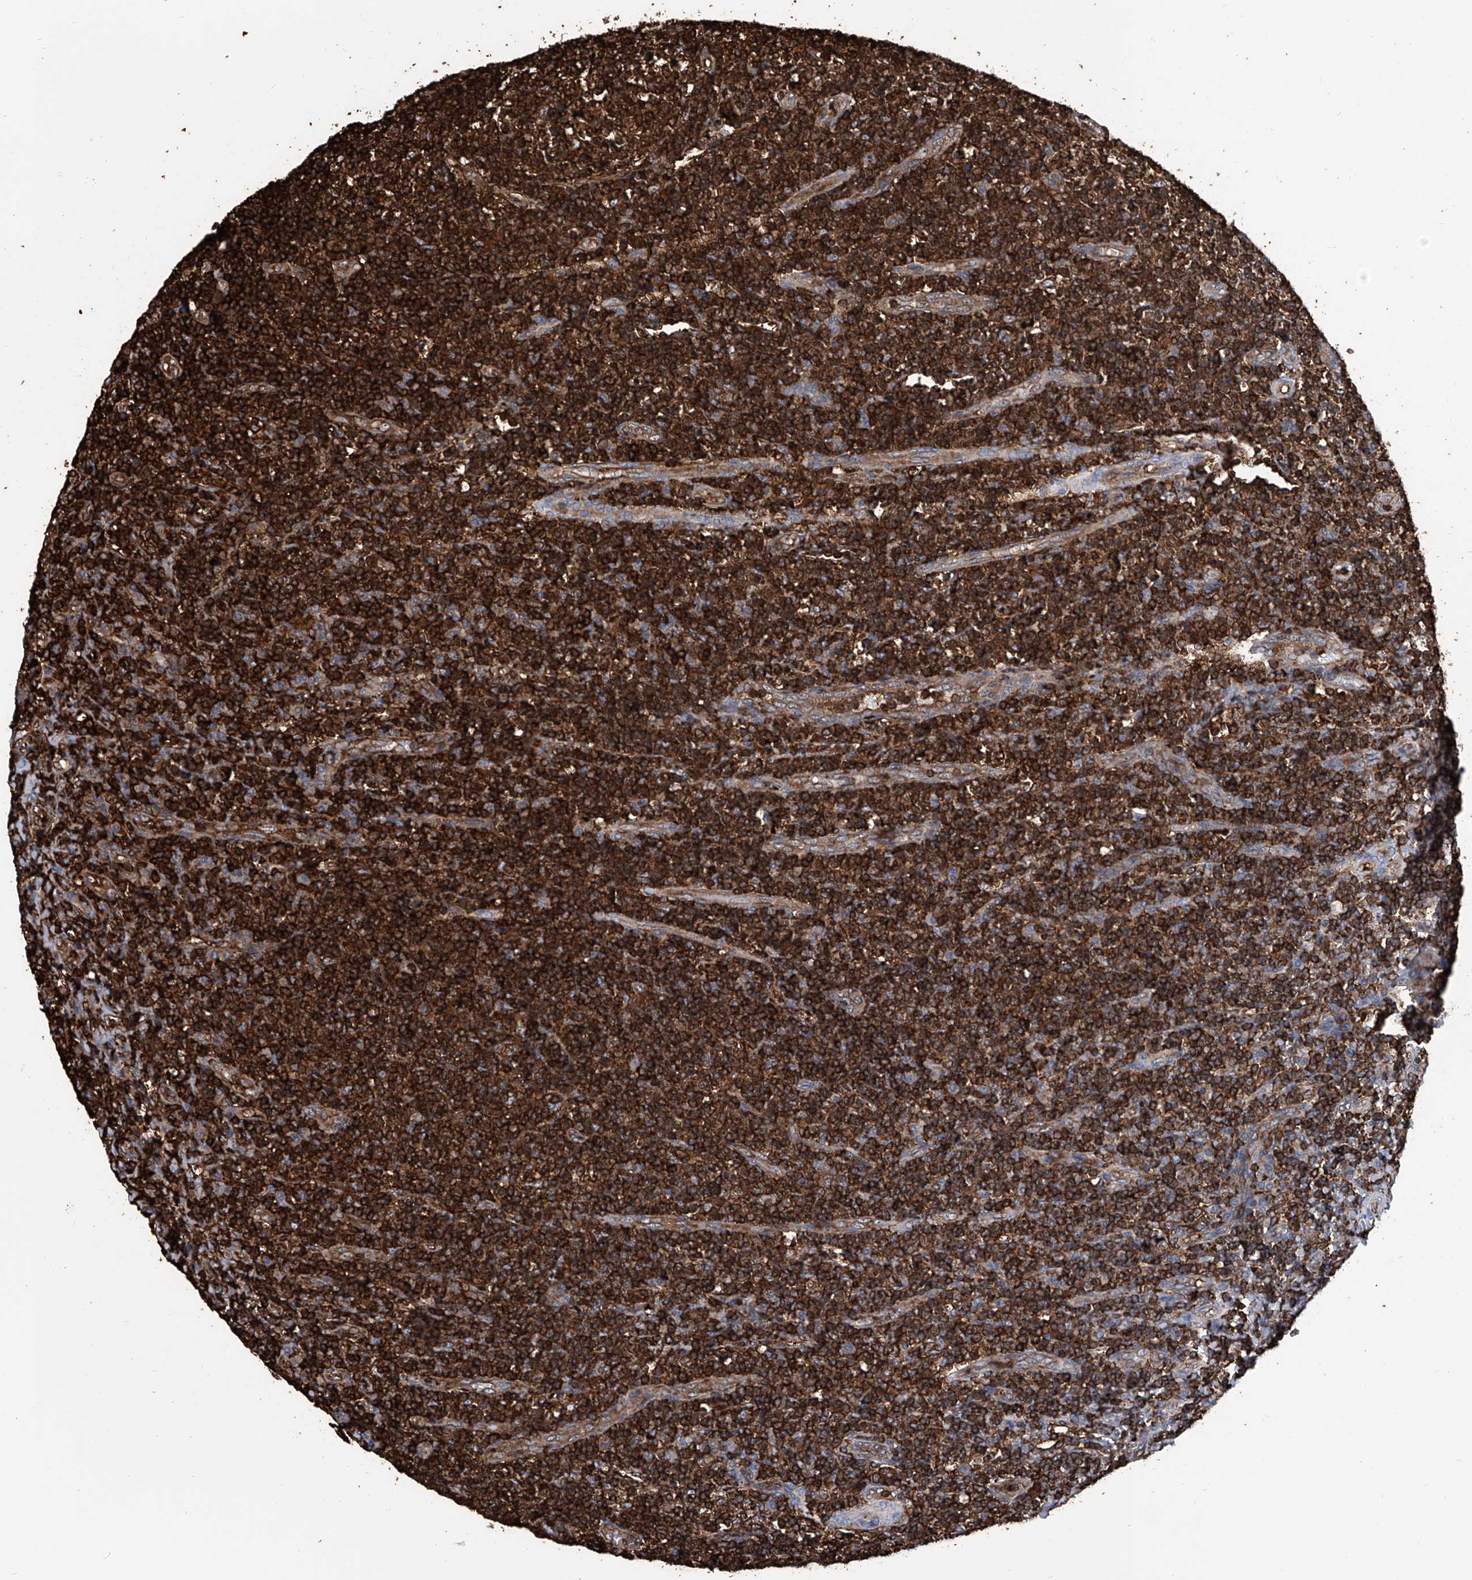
{"staining": {"intensity": "strong", "quantity": ">75%", "location": "cytoplasmic/membranous"}, "tissue": "tonsil", "cell_type": "Germinal center cells", "image_type": "normal", "snomed": [{"axis": "morphology", "description": "Normal tissue, NOS"}, {"axis": "topography", "description": "Tonsil"}], "caption": "Protein analysis of benign tonsil displays strong cytoplasmic/membranous positivity in about >75% of germinal center cells.", "gene": "ZNF484", "patient": {"sex": "female", "age": 19}}